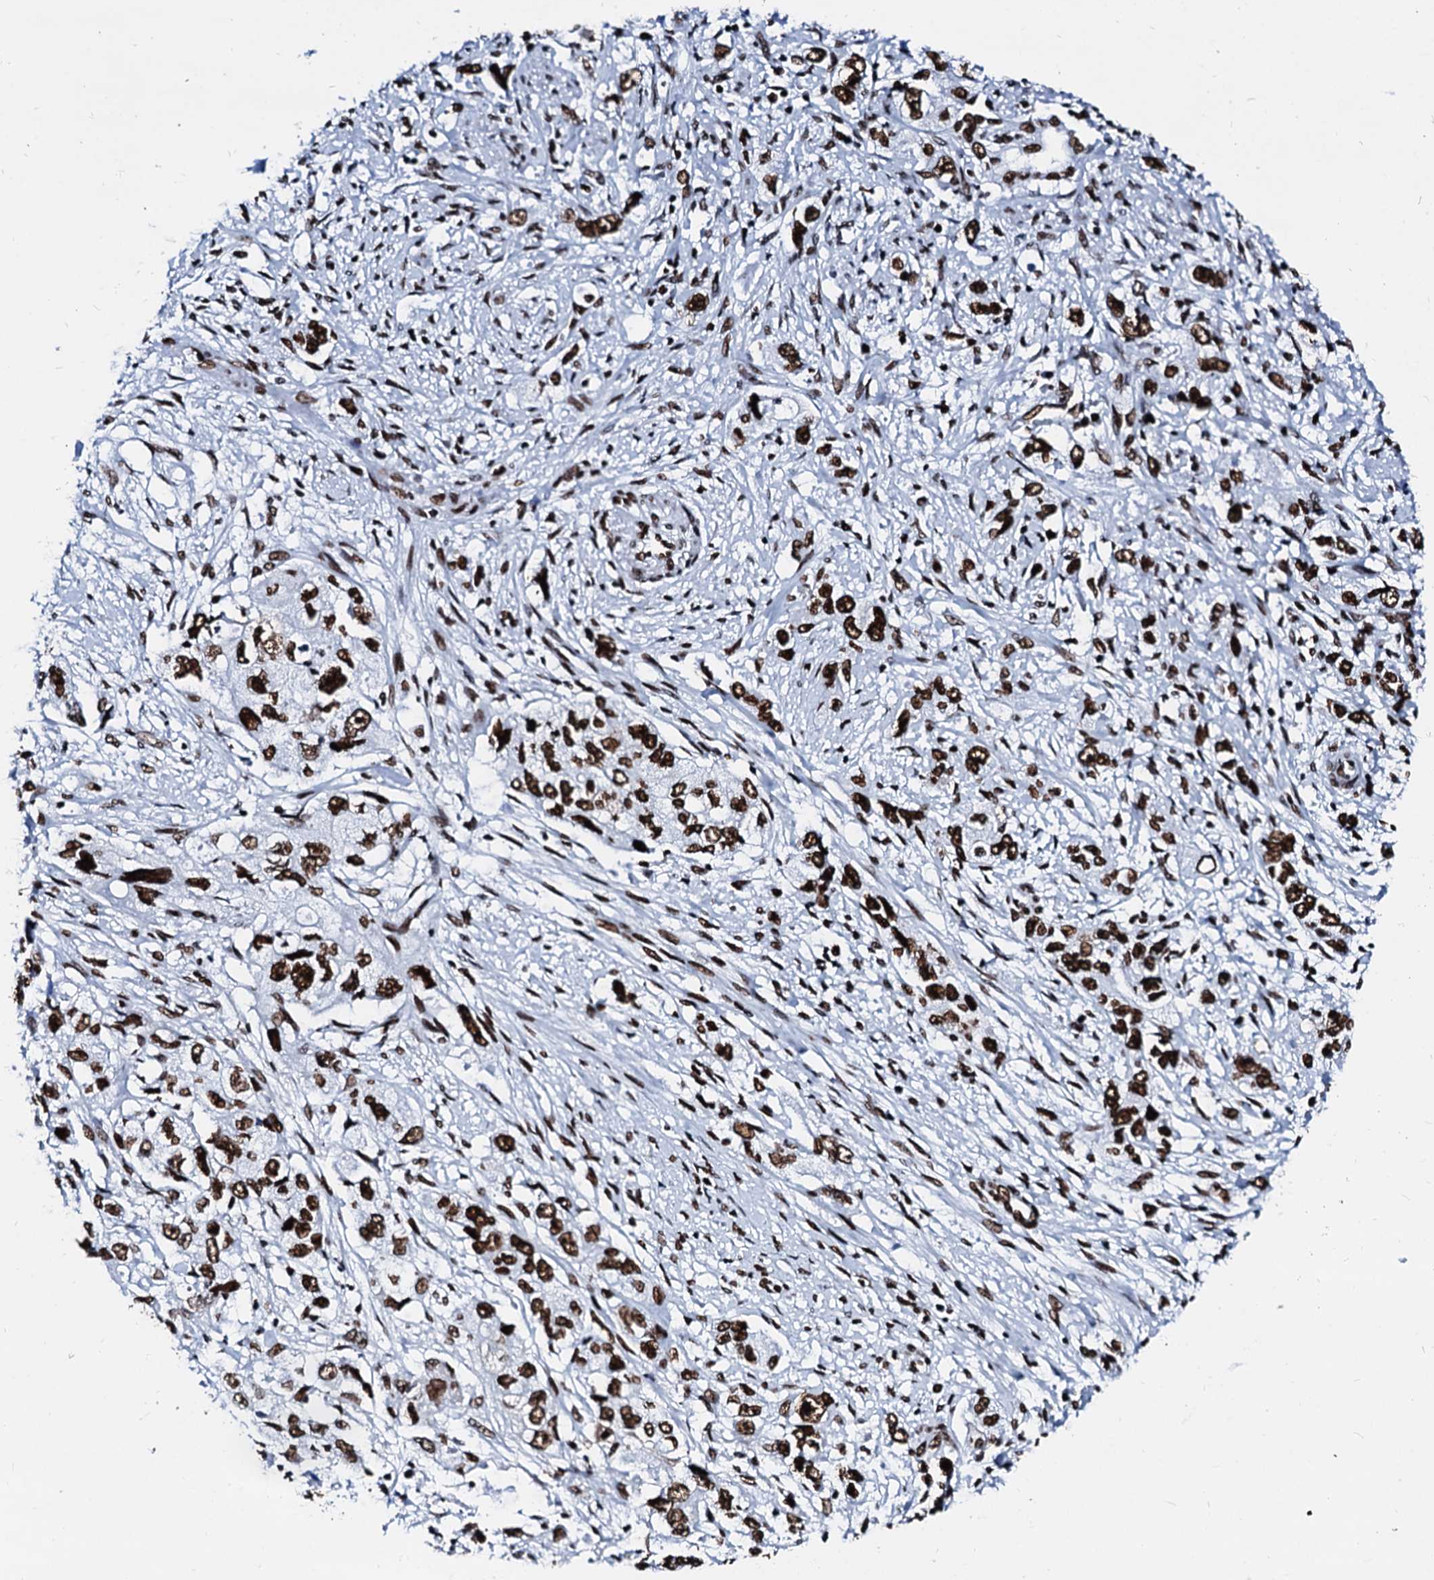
{"staining": {"intensity": "strong", "quantity": ">75%", "location": "nuclear"}, "tissue": "pancreatic cancer", "cell_type": "Tumor cells", "image_type": "cancer", "snomed": [{"axis": "morphology", "description": "Adenocarcinoma, NOS"}, {"axis": "topography", "description": "Pancreas"}], "caption": "Immunohistochemical staining of pancreatic cancer reveals high levels of strong nuclear protein positivity in approximately >75% of tumor cells.", "gene": "RALY", "patient": {"sex": "female", "age": 73}}